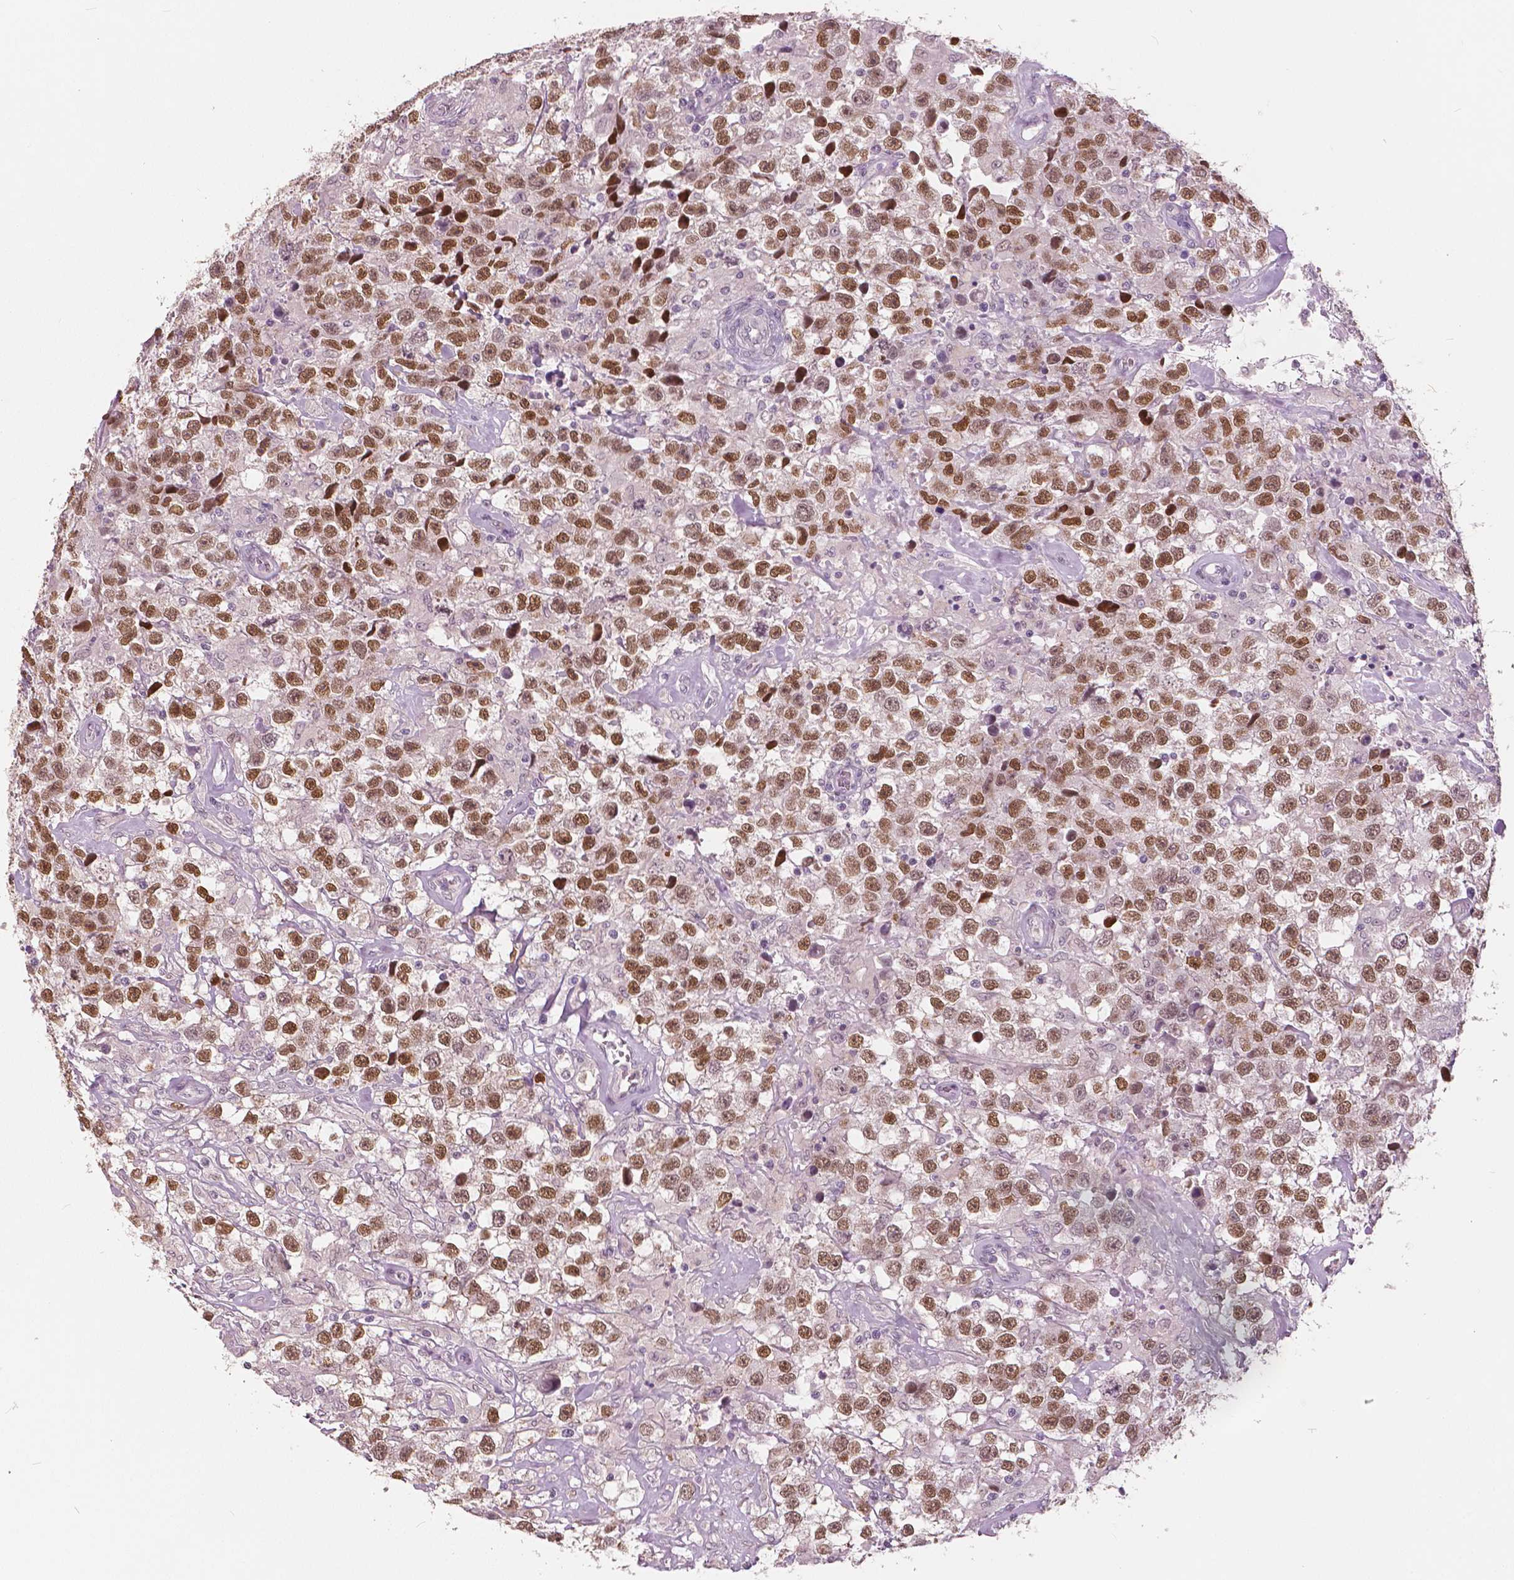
{"staining": {"intensity": "moderate", "quantity": ">75%", "location": "nuclear"}, "tissue": "testis cancer", "cell_type": "Tumor cells", "image_type": "cancer", "snomed": [{"axis": "morphology", "description": "Seminoma, NOS"}, {"axis": "topography", "description": "Testis"}], "caption": "Testis cancer stained with immunohistochemistry shows moderate nuclear expression in approximately >75% of tumor cells. The staining is performed using DAB (3,3'-diaminobenzidine) brown chromogen to label protein expression. The nuclei are counter-stained blue using hematoxylin.", "gene": "NANOG", "patient": {"sex": "male", "age": 43}}